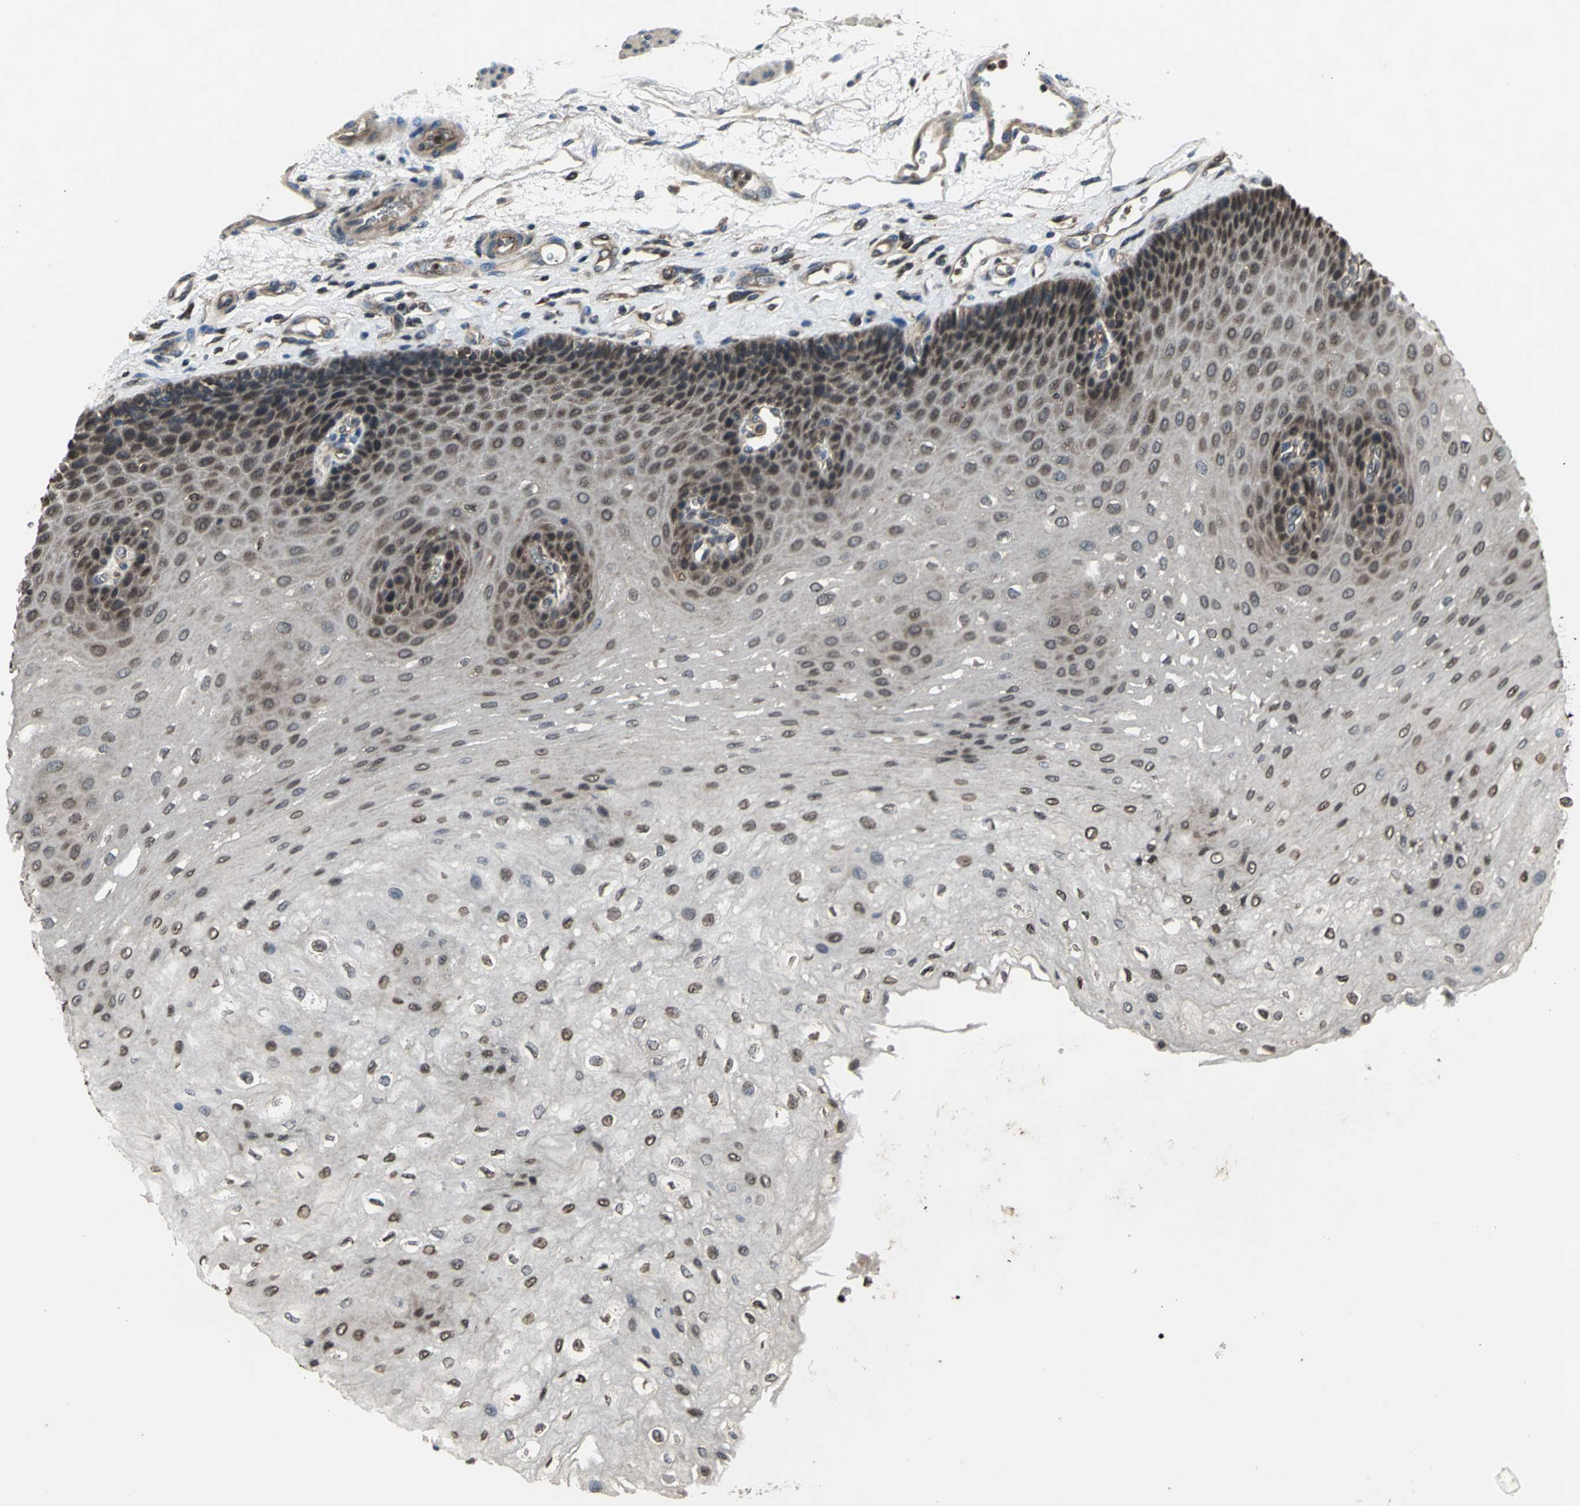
{"staining": {"intensity": "moderate", "quantity": ">75%", "location": "cytoplasmic/membranous,nuclear"}, "tissue": "esophagus", "cell_type": "Squamous epithelial cells", "image_type": "normal", "snomed": [{"axis": "morphology", "description": "Normal tissue, NOS"}, {"axis": "topography", "description": "Esophagus"}], "caption": "Esophagus stained with a brown dye reveals moderate cytoplasmic/membranous,nuclear positive positivity in about >75% of squamous epithelial cells.", "gene": "AHR", "patient": {"sex": "female", "age": 72}}